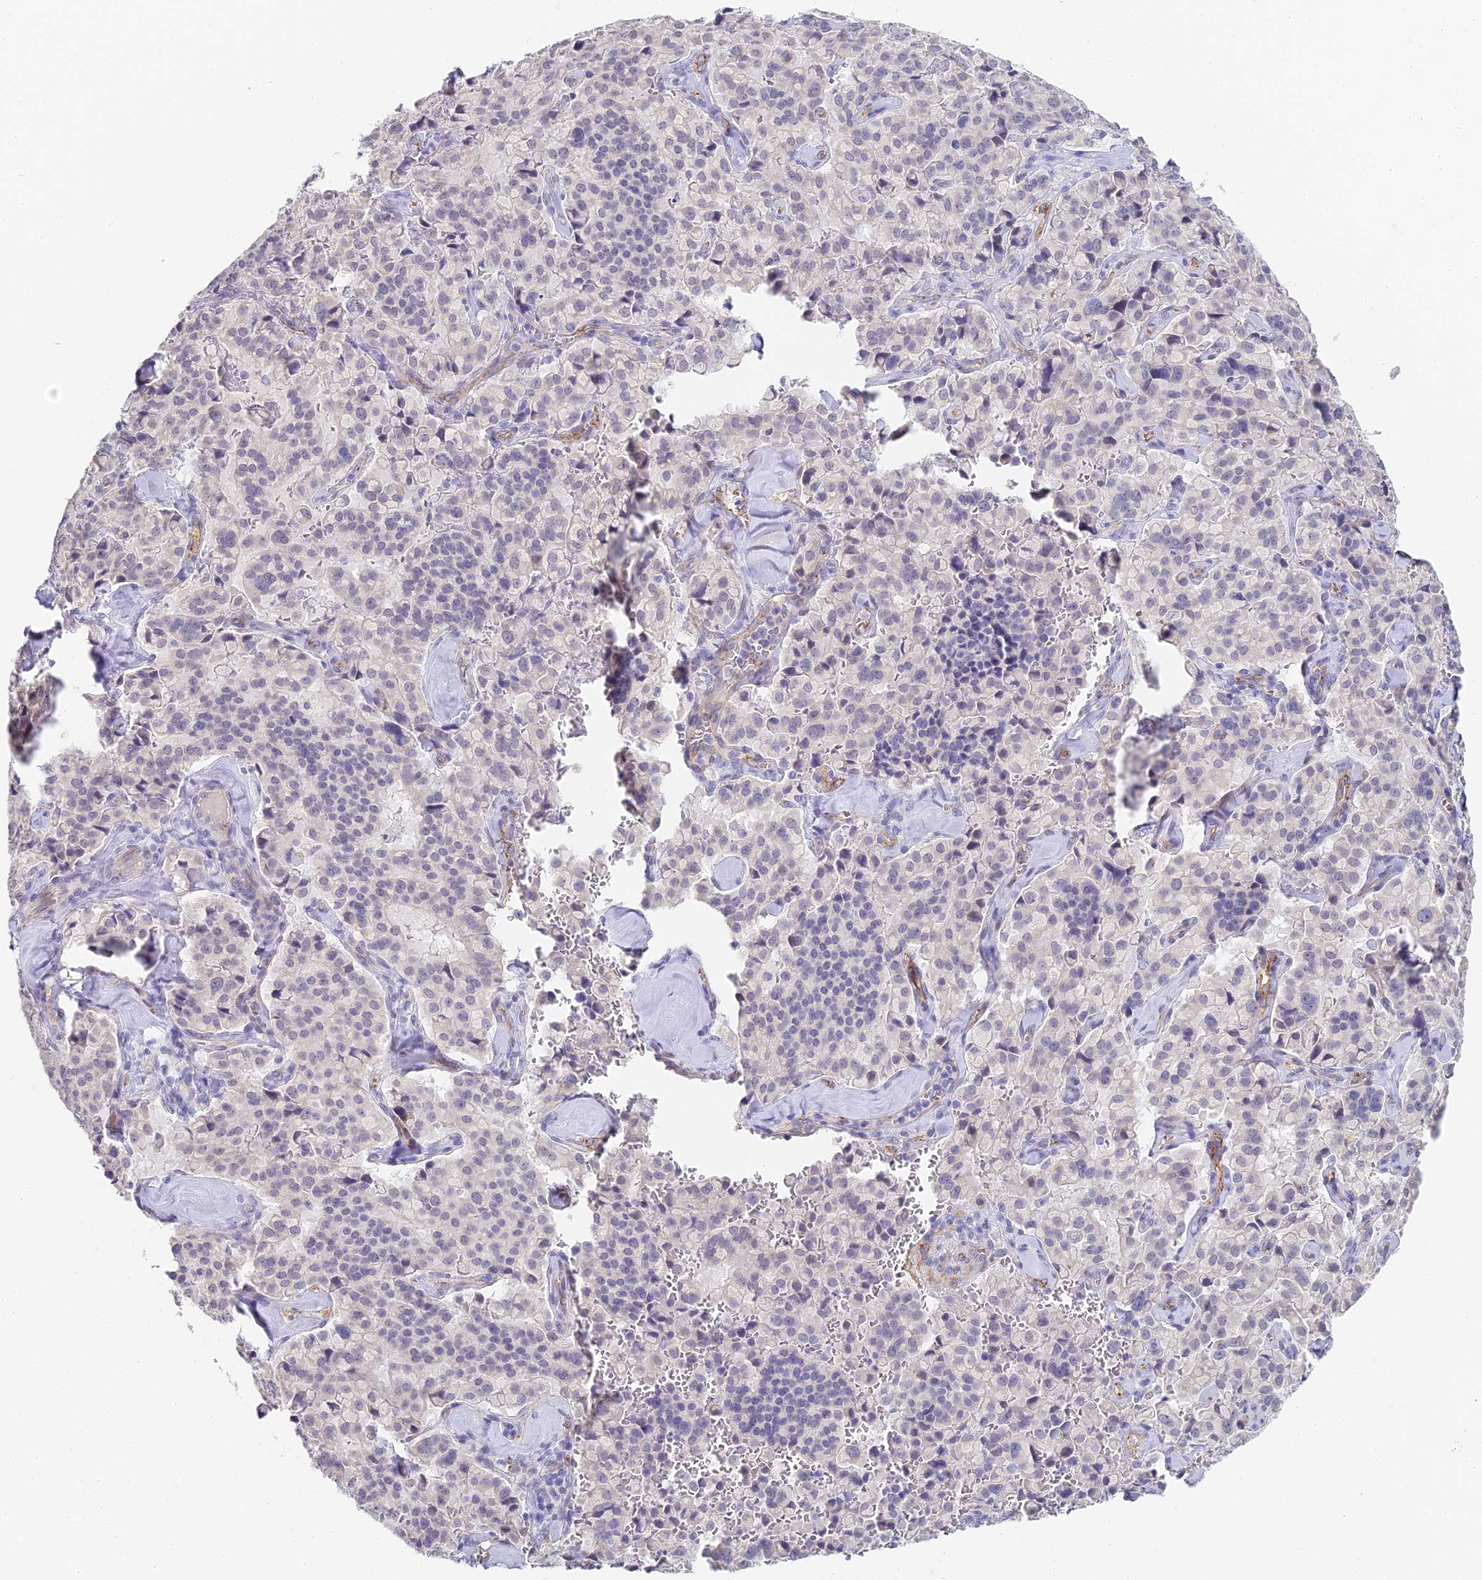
{"staining": {"intensity": "negative", "quantity": "none", "location": "none"}, "tissue": "pancreatic cancer", "cell_type": "Tumor cells", "image_type": "cancer", "snomed": [{"axis": "morphology", "description": "Adenocarcinoma, NOS"}, {"axis": "topography", "description": "Pancreas"}], "caption": "Immunohistochemistry micrograph of pancreatic adenocarcinoma stained for a protein (brown), which reveals no positivity in tumor cells. The staining is performed using DAB (3,3'-diaminobenzidine) brown chromogen with nuclei counter-stained in using hematoxylin.", "gene": "GJA1", "patient": {"sex": "male", "age": 65}}